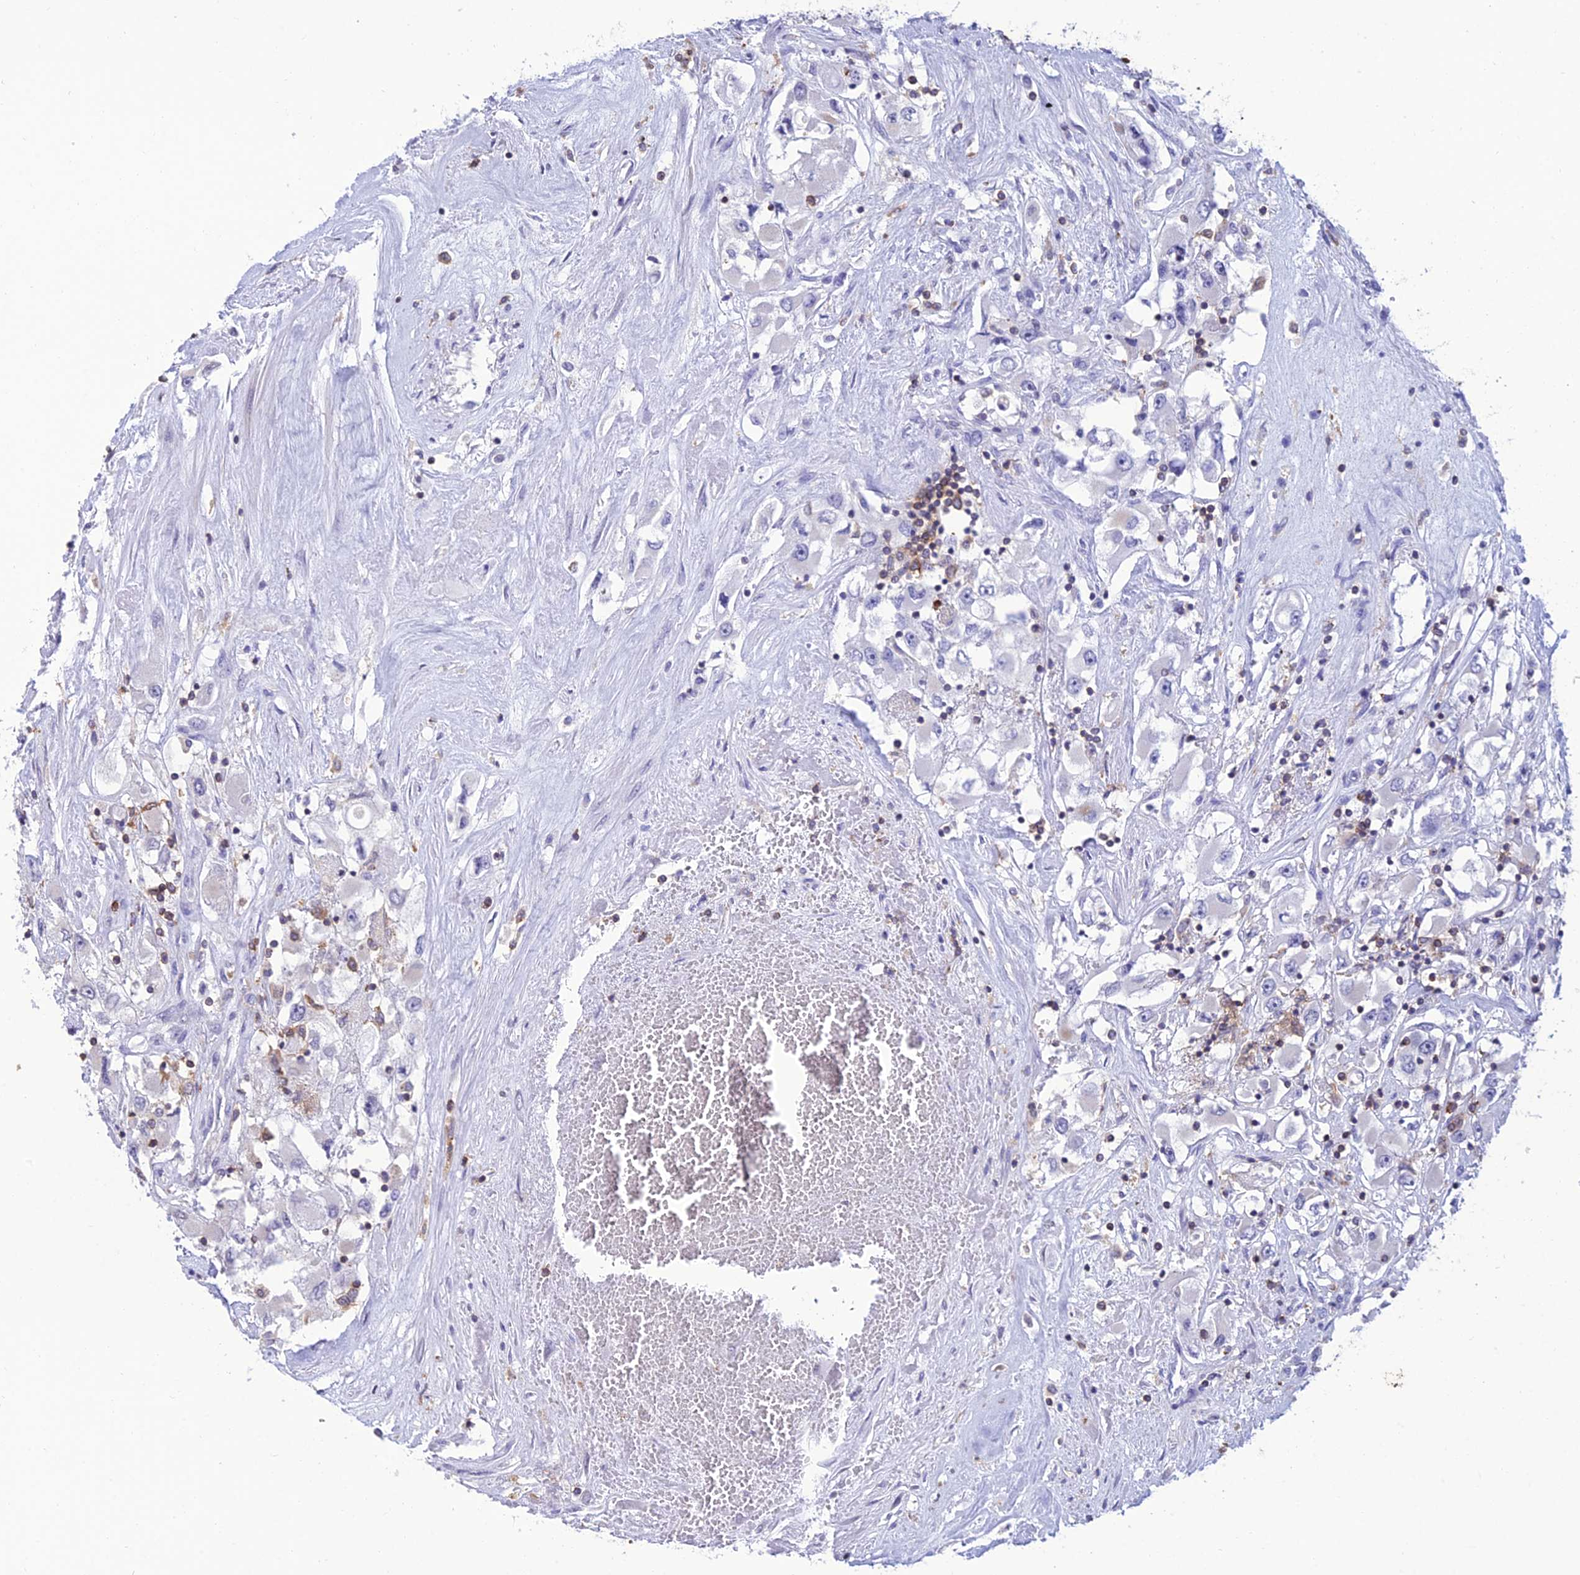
{"staining": {"intensity": "negative", "quantity": "none", "location": "none"}, "tissue": "renal cancer", "cell_type": "Tumor cells", "image_type": "cancer", "snomed": [{"axis": "morphology", "description": "Adenocarcinoma, NOS"}, {"axis": "topography", "description": "Kidney"}], "caption": "Human renal cancer stained for a protein using immunohistochemistry exhibits no expression in tumor cells.", "gene": "FAM76A", "patient": {"sex": "female", "age": 52}}